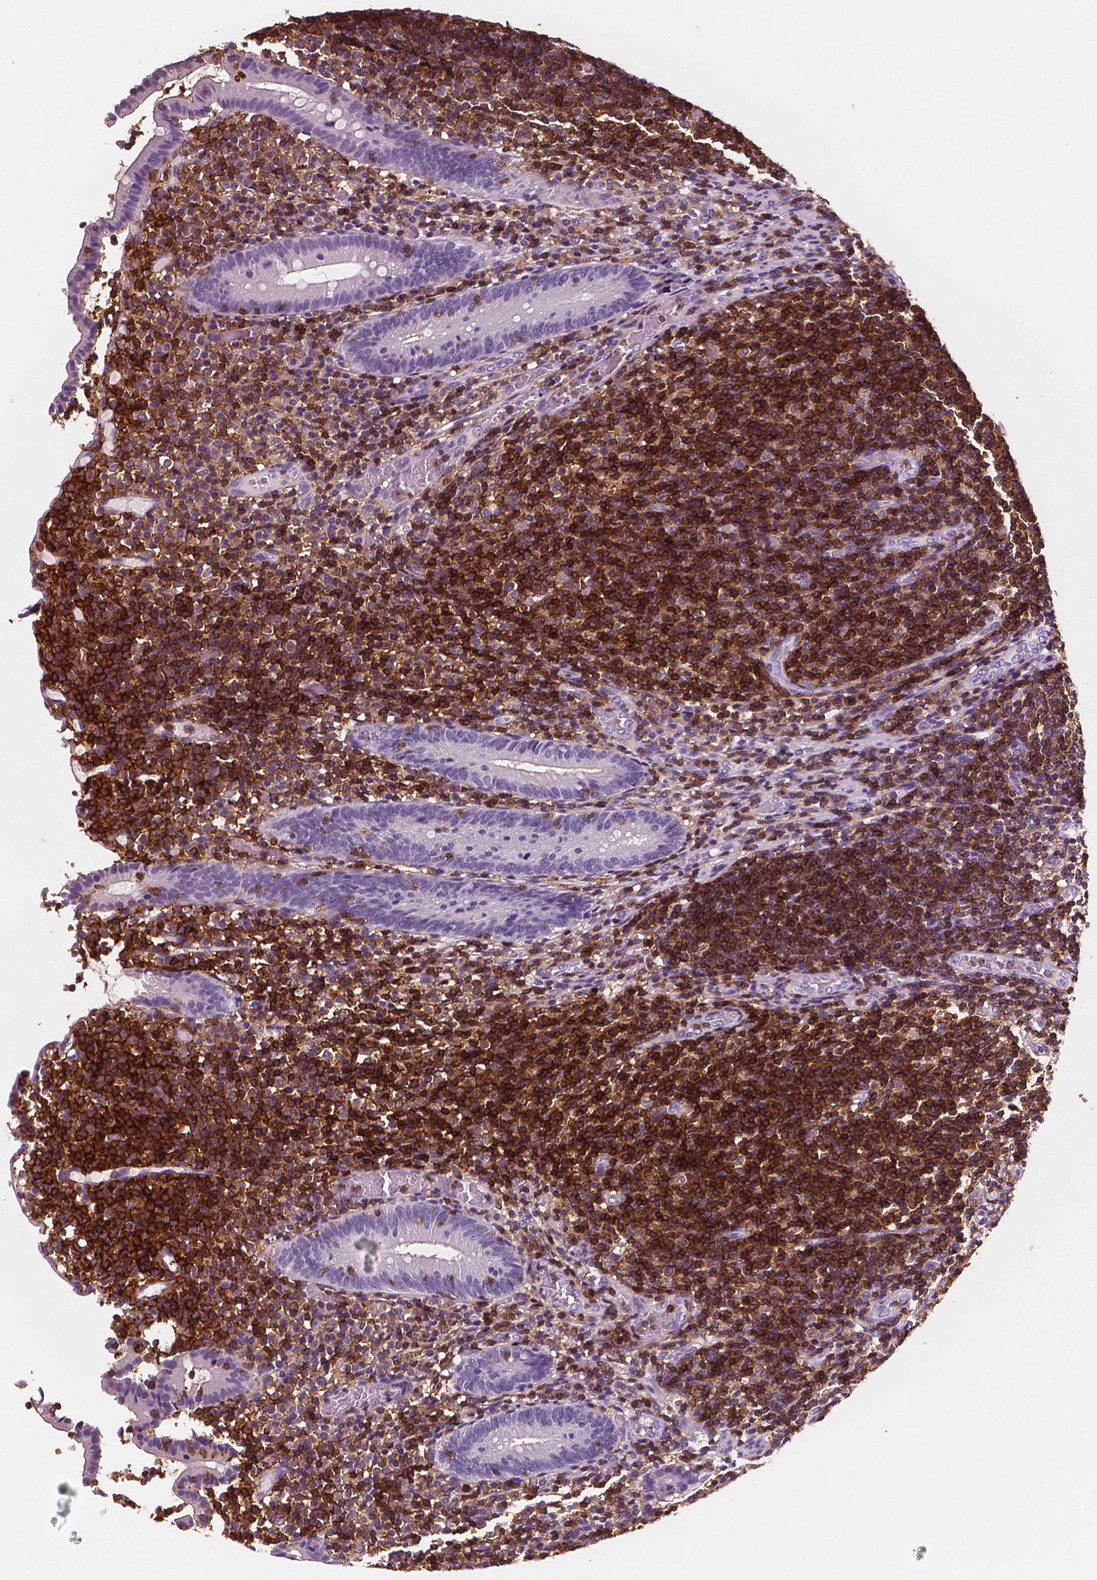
{"staining": {"intensity": "negative", "quantity": "none", "location": "none"}, "tissue": "appendix", "cell_type": "Glandular cells", "image_type": "normal", "snomed": [{"axis": "morphology", "description": "Normal tissue, NOS"}, {"axis": "topography", "description": "Appendix"}], "caption": "Immunohistochemistry histopathology image of unremarkable human appendix stained for a protein (brown), which displays no staining in glandular cells.", "gene": "PTPRC", "patient": {"sex": "female", "age": 32}}